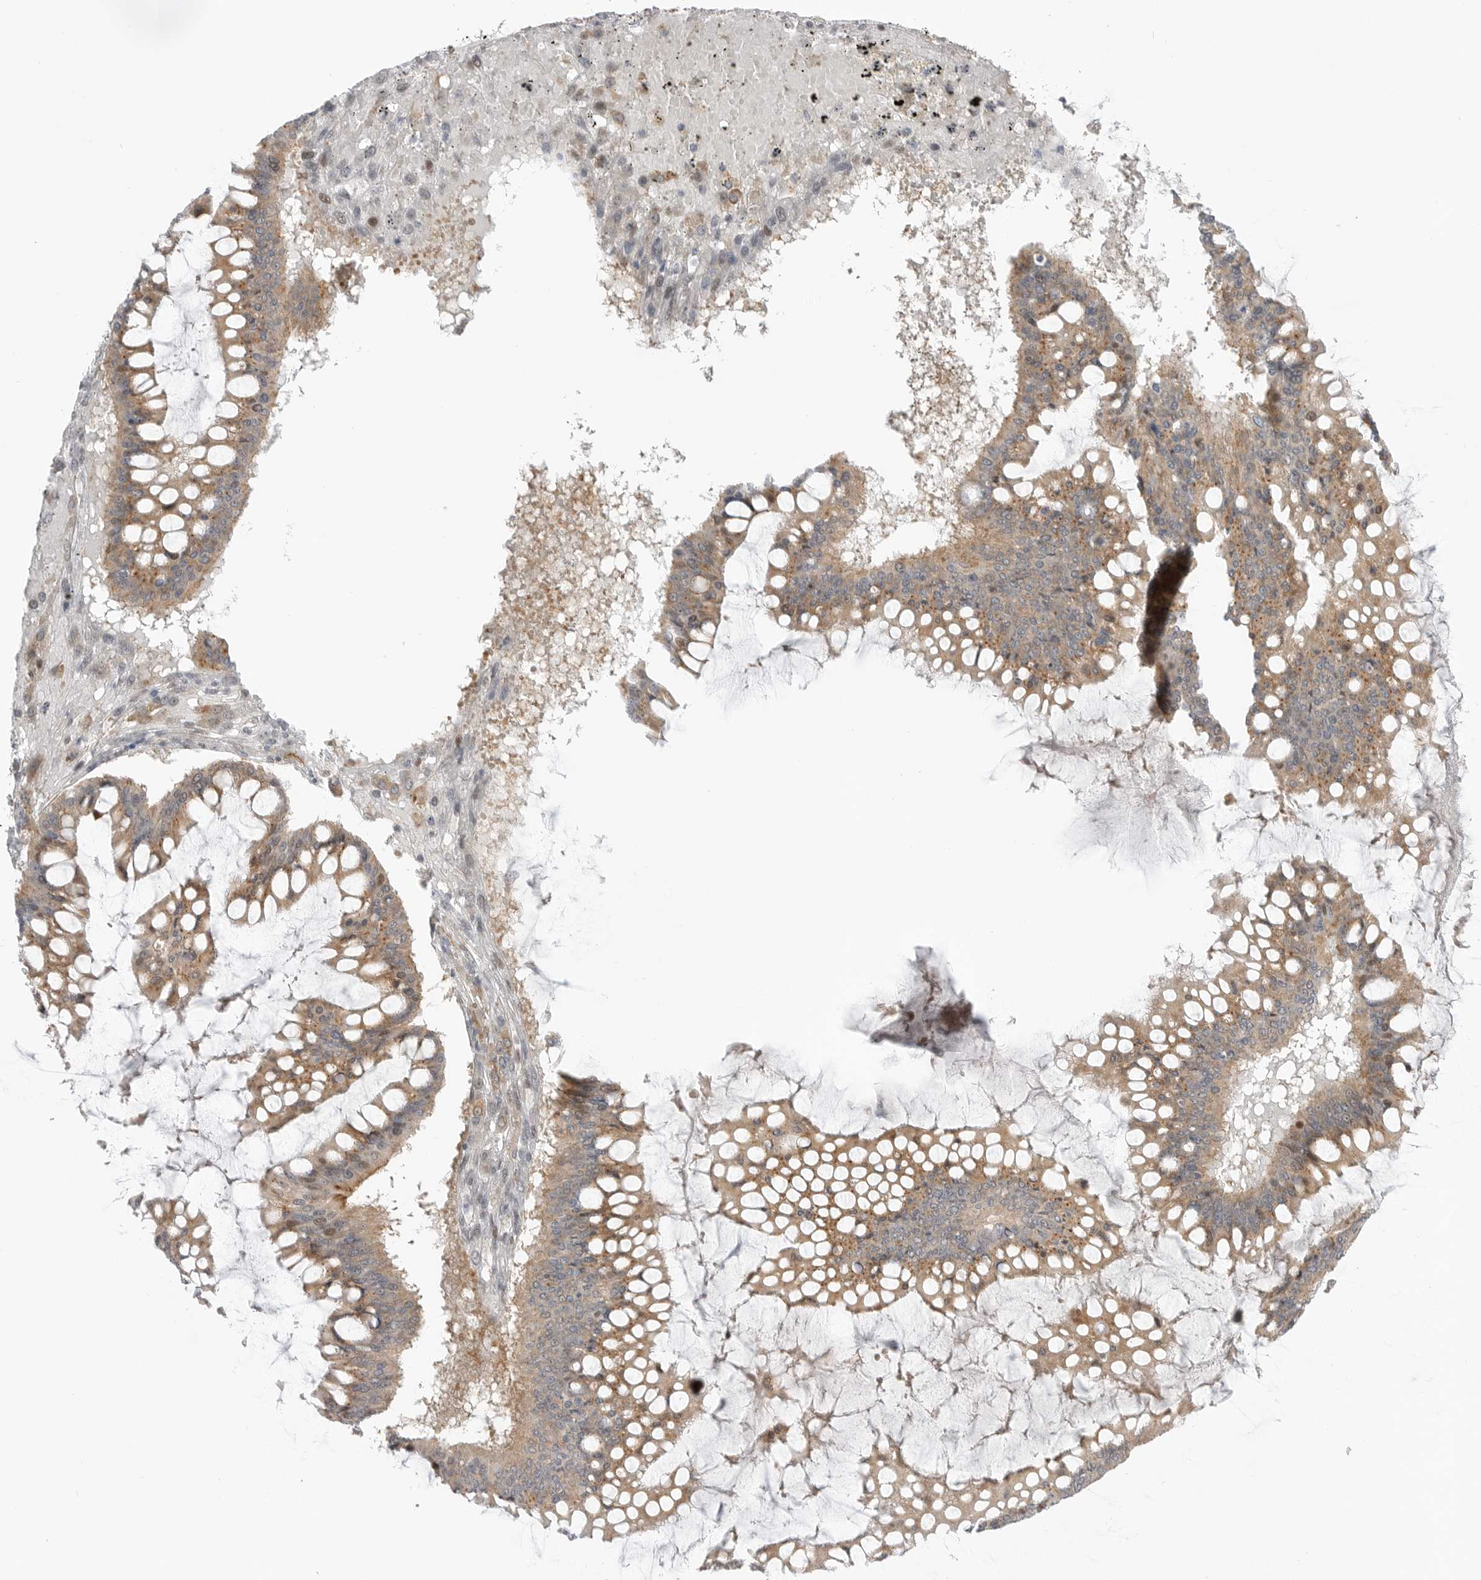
{"staining": {"intensity": "moderate", "quantity": ">75%", "location": "cytoplasmic/membranous"}, "tissue": "ovarian cancer", "cell_type": "Tumor cells", "image_type": "cancer", "snomed": [{"axis": "morphology", "description": "Cystadenocarcinoma, mucinous, NOS"}, {"axis": "topography", "description": "Ovary"}], "caption": "The histopathology image reveals immunohistochemical staining of ovarian cancer (mucinous cystadenocarcinoma). There is moderate cytoplasmic/membranous positivity is seen in about >75% of tumor cells.", "gene": "GGT6", "patient": {"sex": "female", "age": 73}}